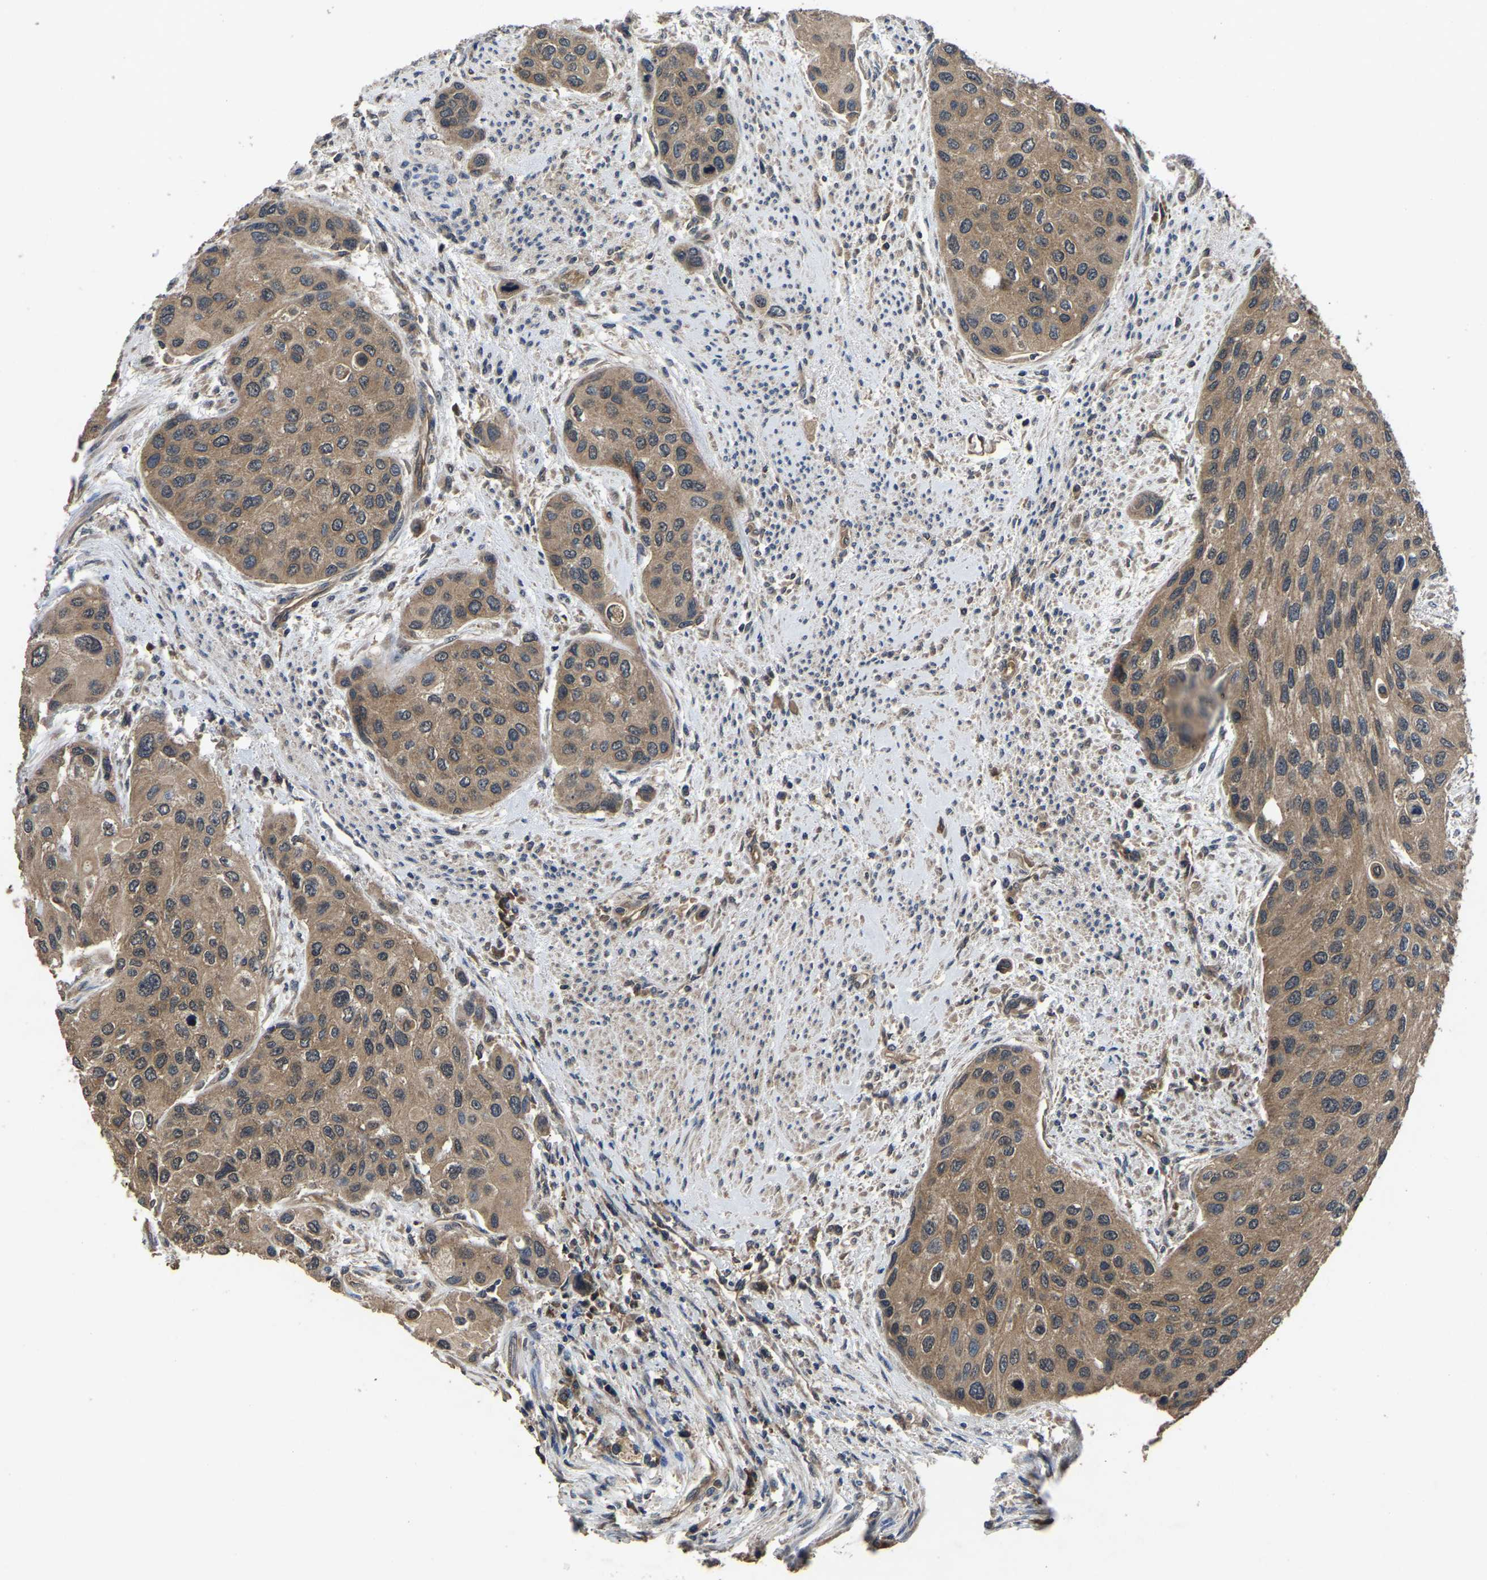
{"staining": {"intensity": "moderate", "quantity": ">75%", "location": "cytoplasmic/membranous"}, "tissue": "urothelial cancer", "cell_type": "Tumor cells", "image_type": "cancer", "snomed": [{"axis": "morphology", "description": "Urothelial carcinoma, High grade"}, {"axis": "topography", "description": "Urinary bladder"}], "caption": "Tumor cells demonstrate medium levels of moderate cytoplasmic/membranous positivity in about >75% of cells in urothelial cancer.", "gene": "CRYZL1", "patient": {"sex": "female", "age": 56}}